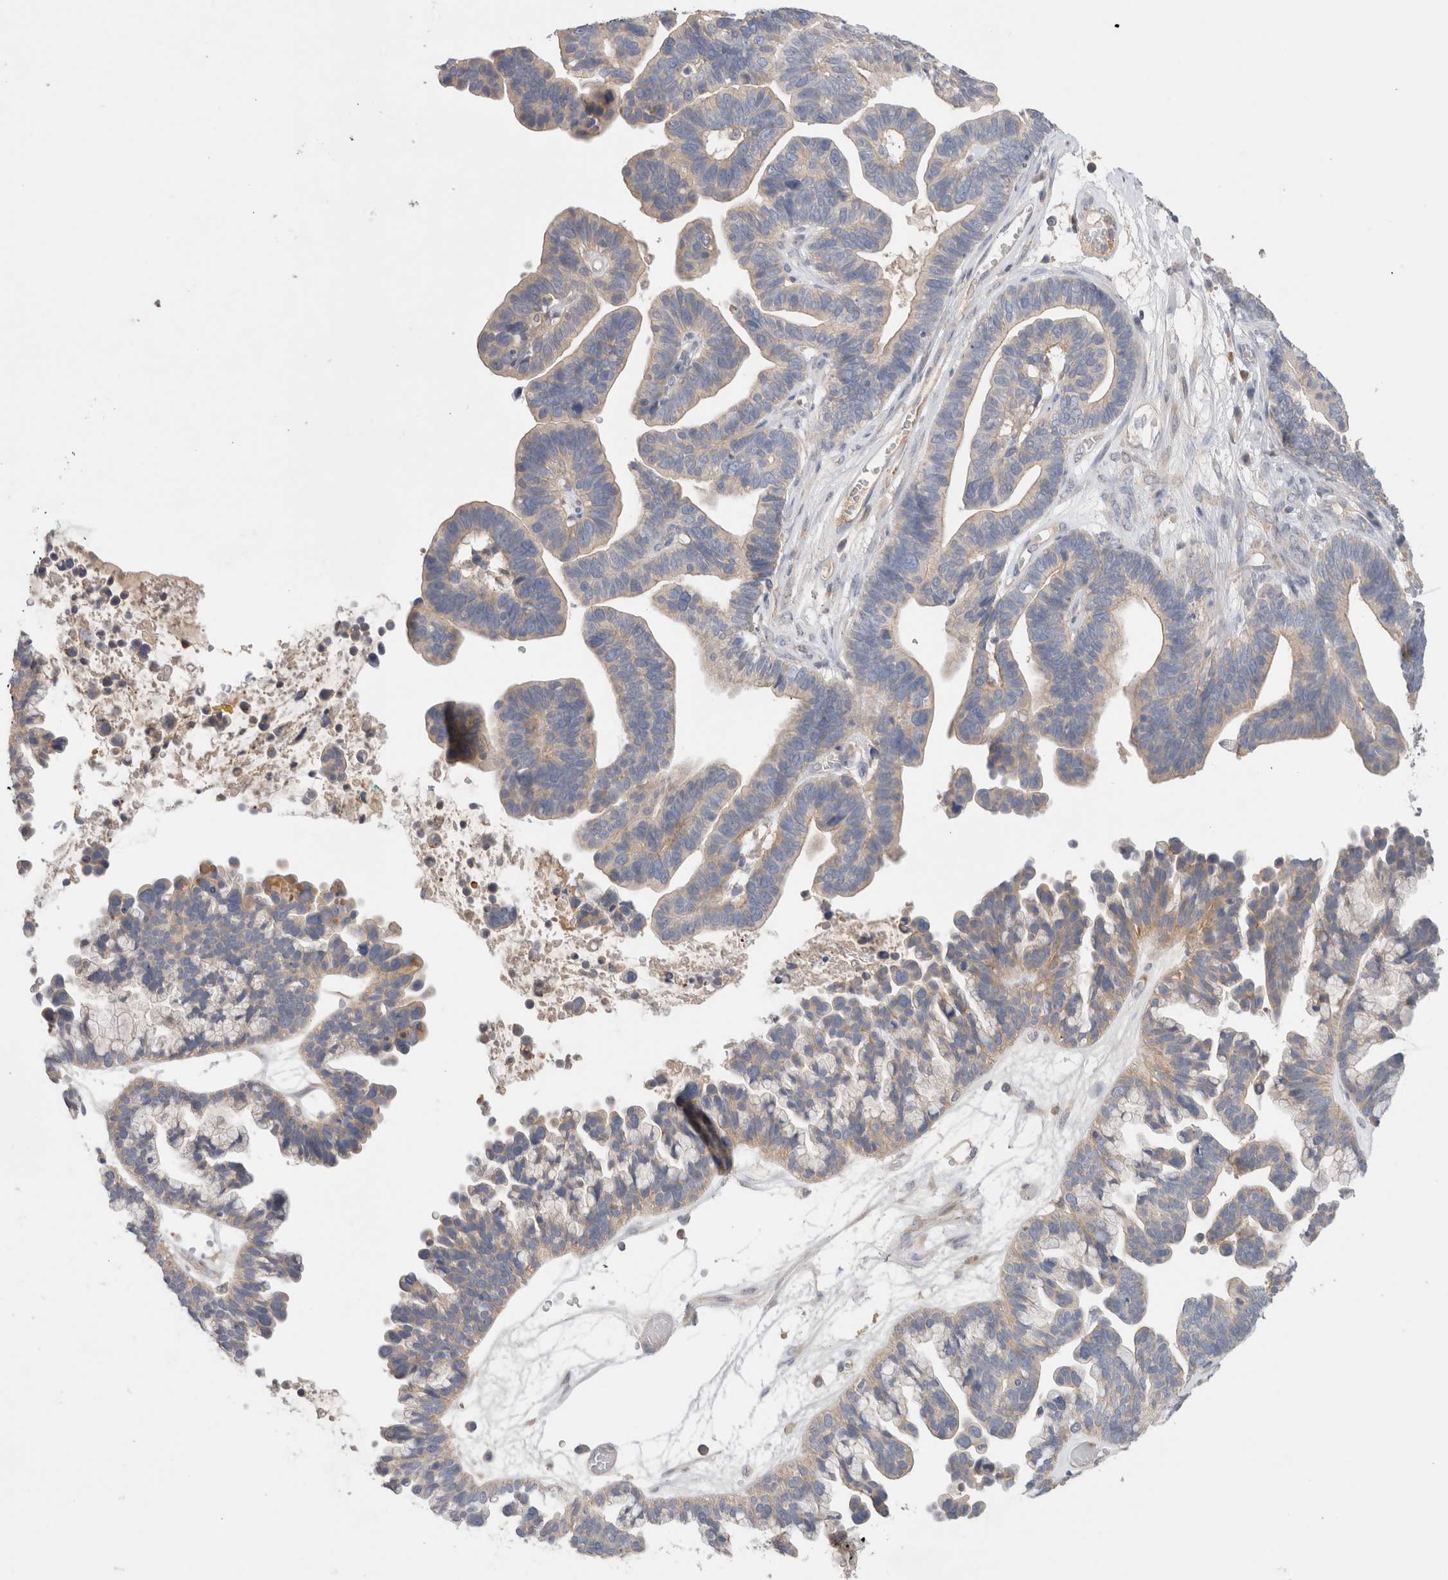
{"staining": {"intensity": "weak", "quantity": "<25%", "location": "cytoplasmic/membranous"}, "tissue": "ovarian cancer", "cell_type": "Tumor cells", "image_type": "cancer", "snomed": [{"axis": "morphology", "description": "Cystadenocarcinoma, serous, NOS"}, {"axis": "topography", "description": "Ovary"}], "caption": "Tumor cells are negative for protein expression in human ovarian cancer.", "gene": "SGK3", "patient": {"sex": "female", "age": 56}}